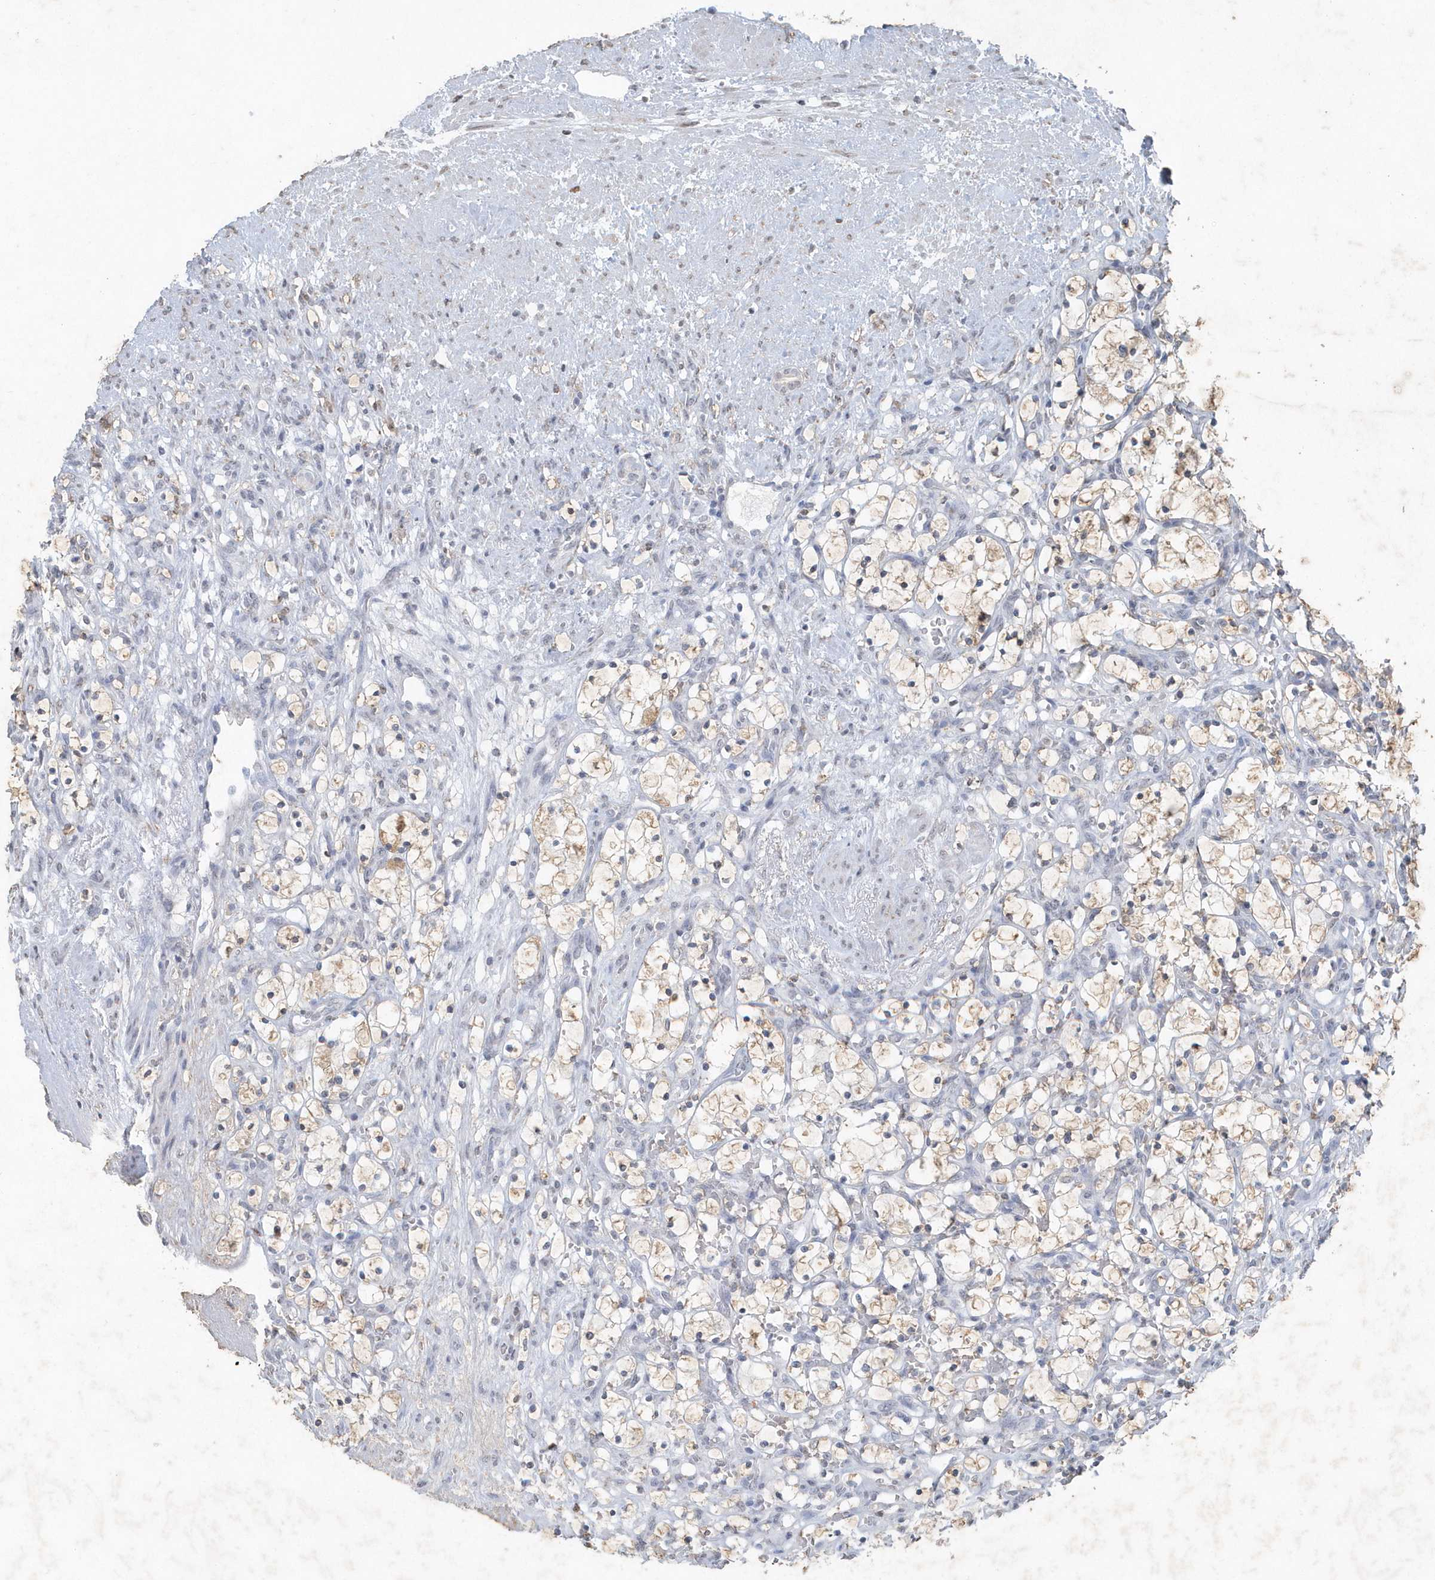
{"staining": {"intensity": "weak", "quantity": ">75%", "location": "cytoplasmic/membranous"}, "tissue": "renal cancer", "cell_type": "Tumor cells", "image_type": "cancer", "snomed": [{"axis": "morphology", "description": "Adenocarcinoma, NOS"}, {"axis": "topography", "description": "Kidney"}], "caption": "Renal cancer (adenocarcinoma) stained for a protein (brown) exhibits weak cytoplasmic/membranous positive staining in approximately >75% of tumor cells.", "gene": "PDCD1", "patient": {"sex": "female", "age": 69}}